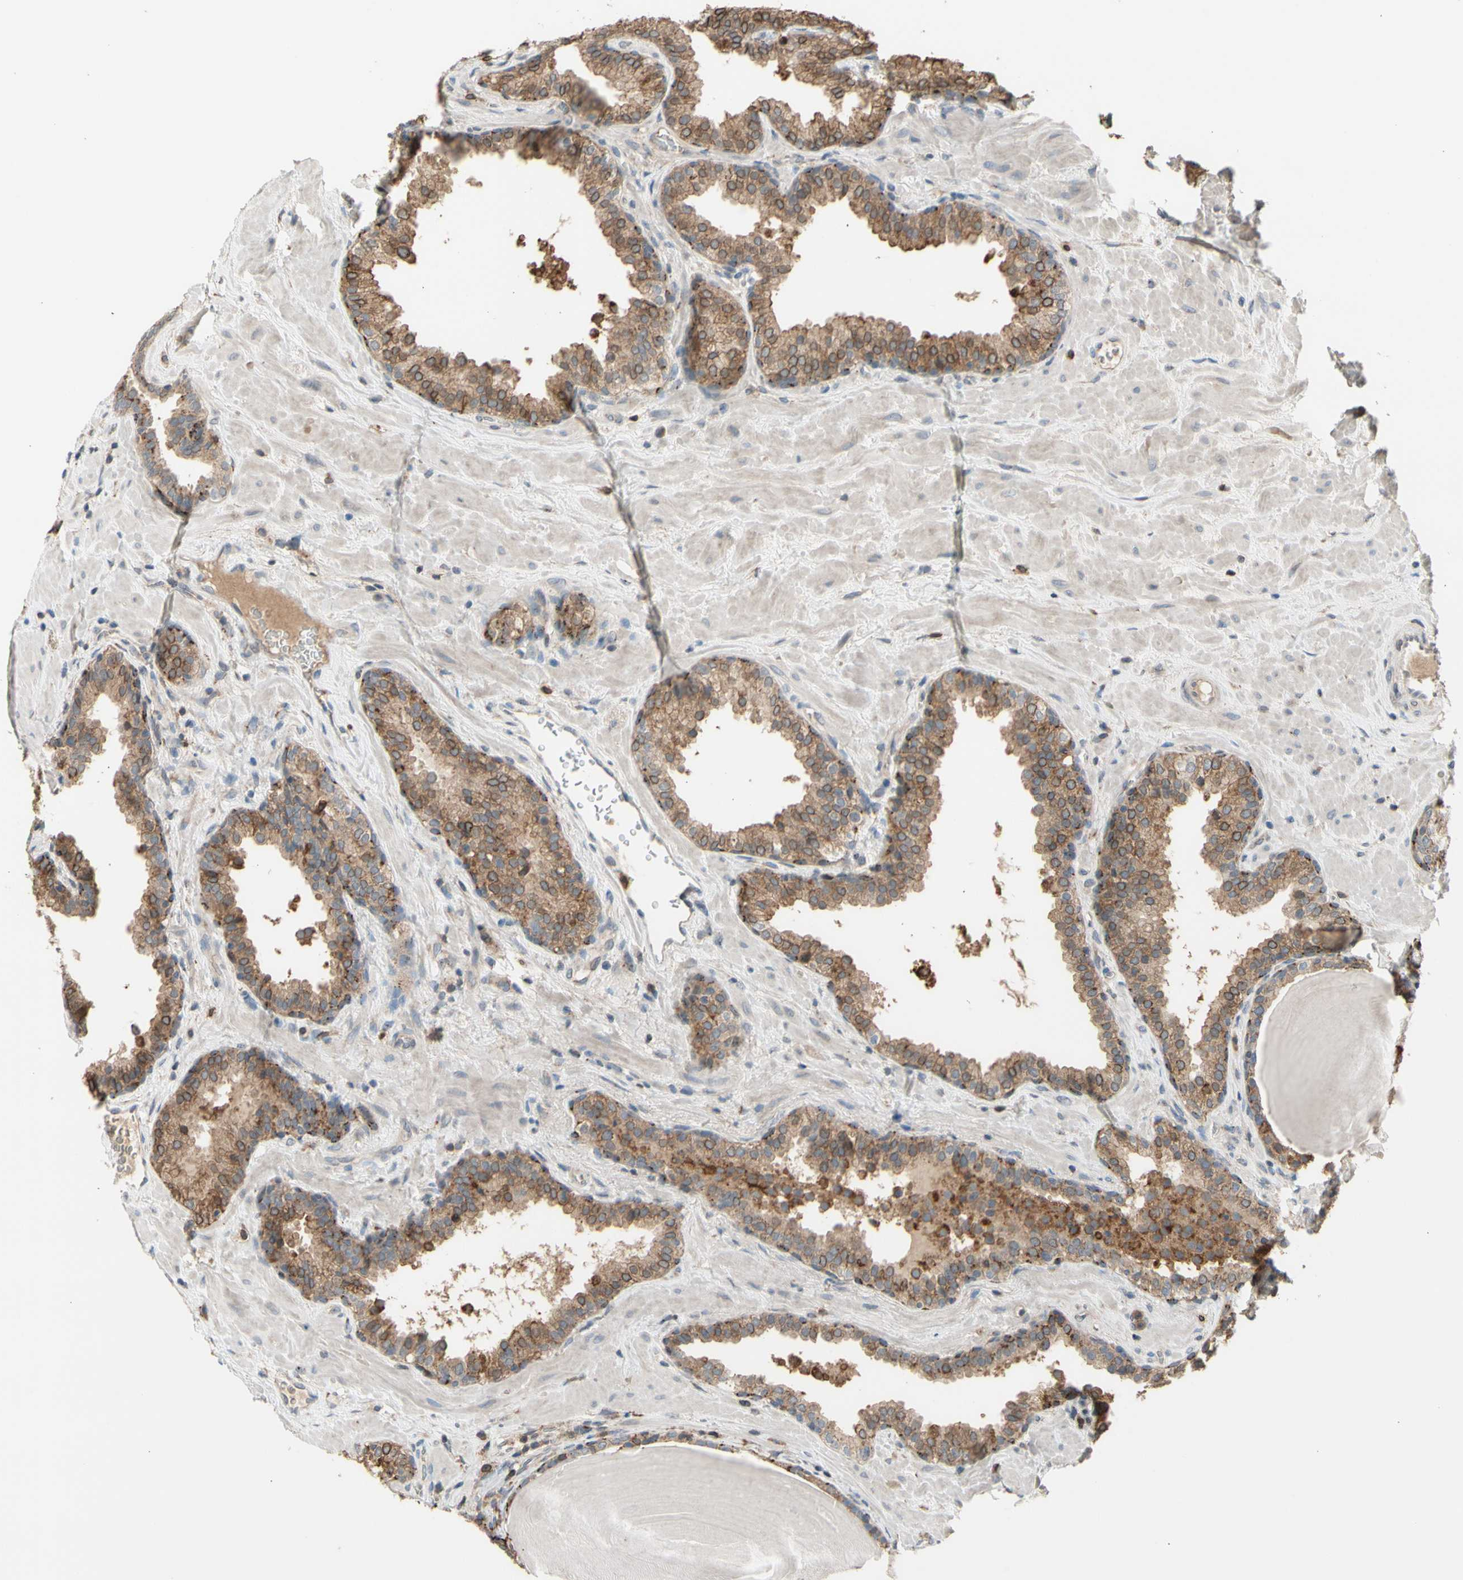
{"staining": {"intensity": "moderate", "quantity": ">75%", "location": "cytoplasmic/membranous"}, "tissue": "prostate", "cell_type": "Glandular cells", "image_type": "normal", "snomed": [{"axis": "morphology", "description": "Normal tissue, NOS"}, {"axis": "topography", "description": "Prostate"}], "caption": "A high-resolution photomicrograph shows IHC staining of benign prostate, which exhibits moderate cytoplasmic/membranous positivity in approximately >75% of glandular cells.", "gene": "GALNT5", "patient": {"sex": "male", "age": 51}}